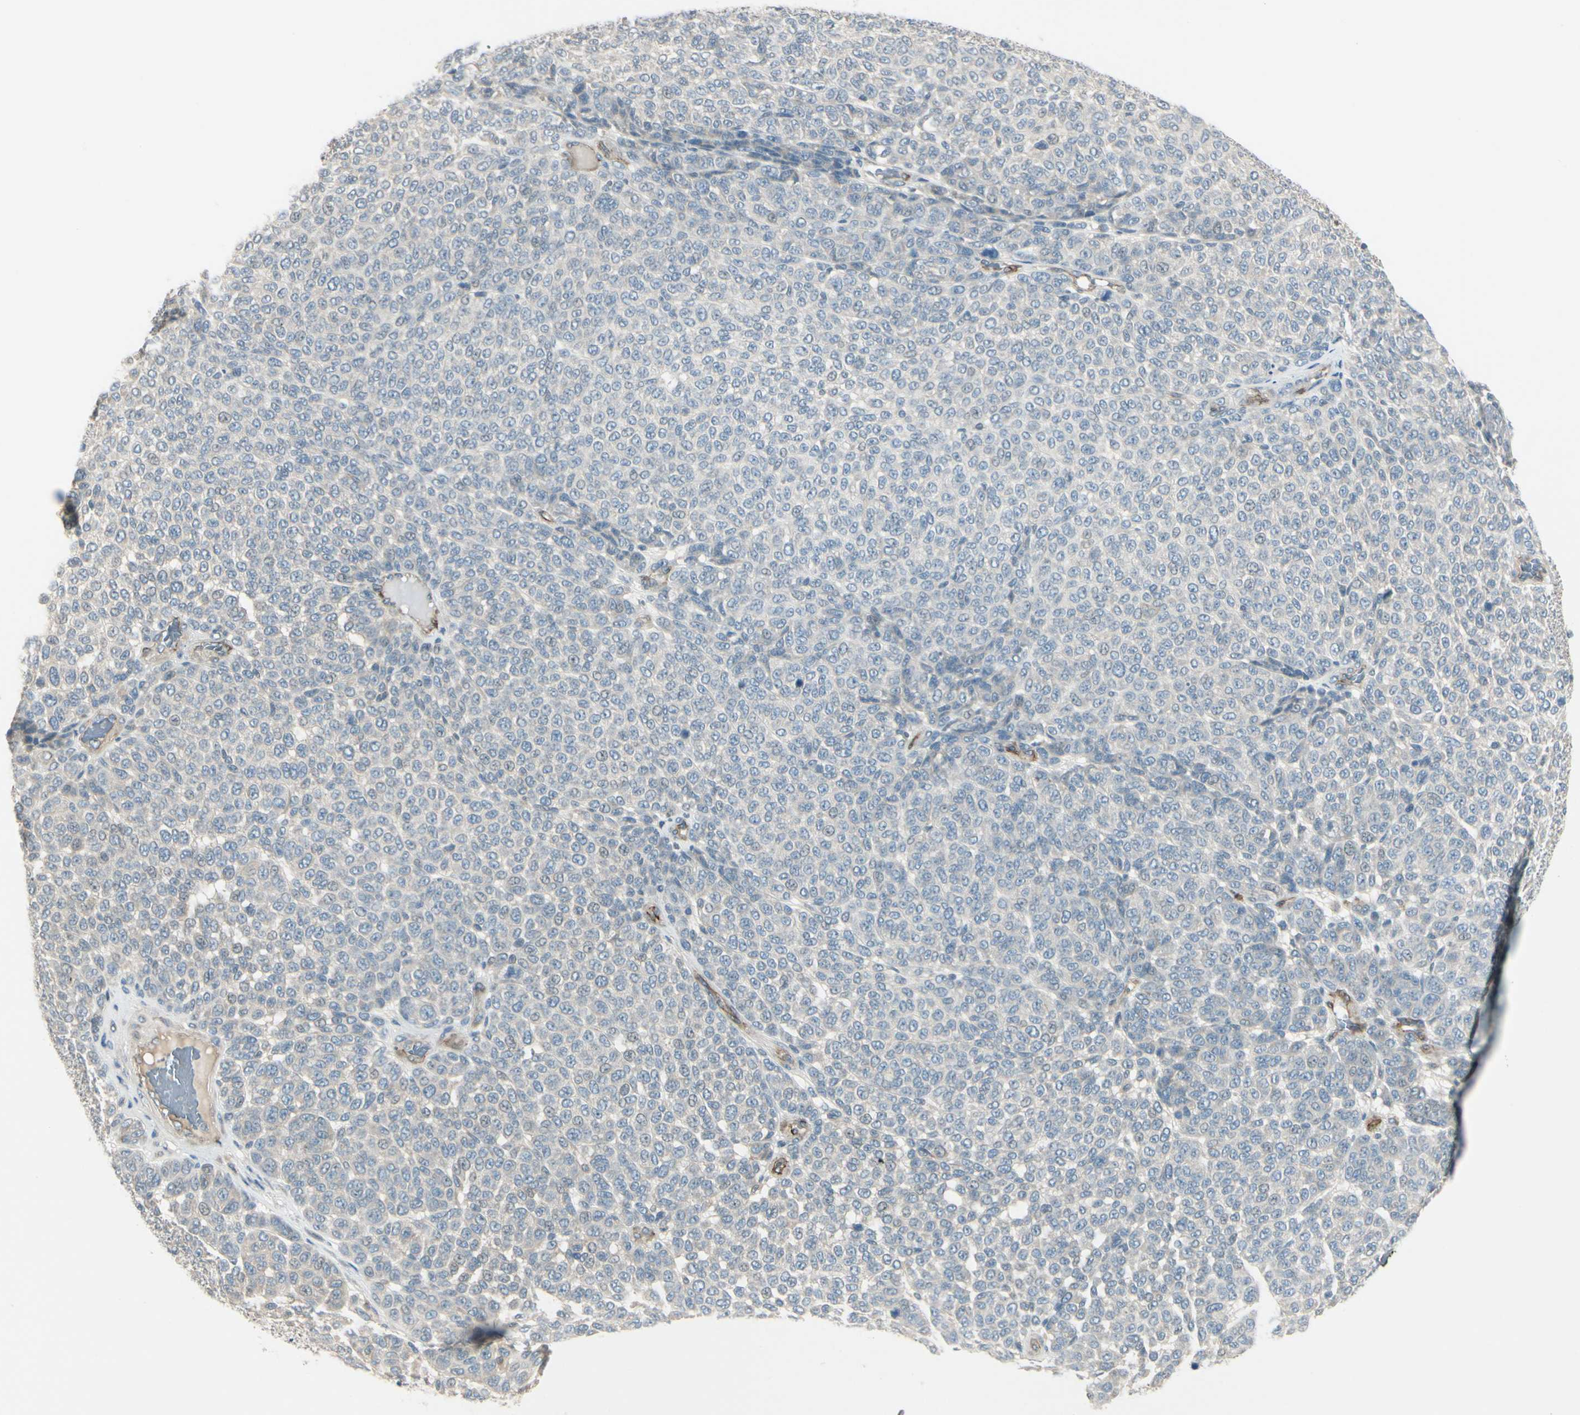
{"staining": {"intensity": "negative", "quantity": "none", "location": "none"}, "tissue": "melanoma", "cell_type": "Tumor cells", "image_type": "cancer", "snomed": [{"axis": "morphology", "description": "Malignant melanoma, NOS"}, {"axis": "topography", "description": "Skin"}], "caption": "This is a photomicrograph of immunohistochemistry staining of malignant melanoma, which shows no expression in tumor cells.", "gene": "PPP3CB", "patient": {"sex": "male", "age": 59}}